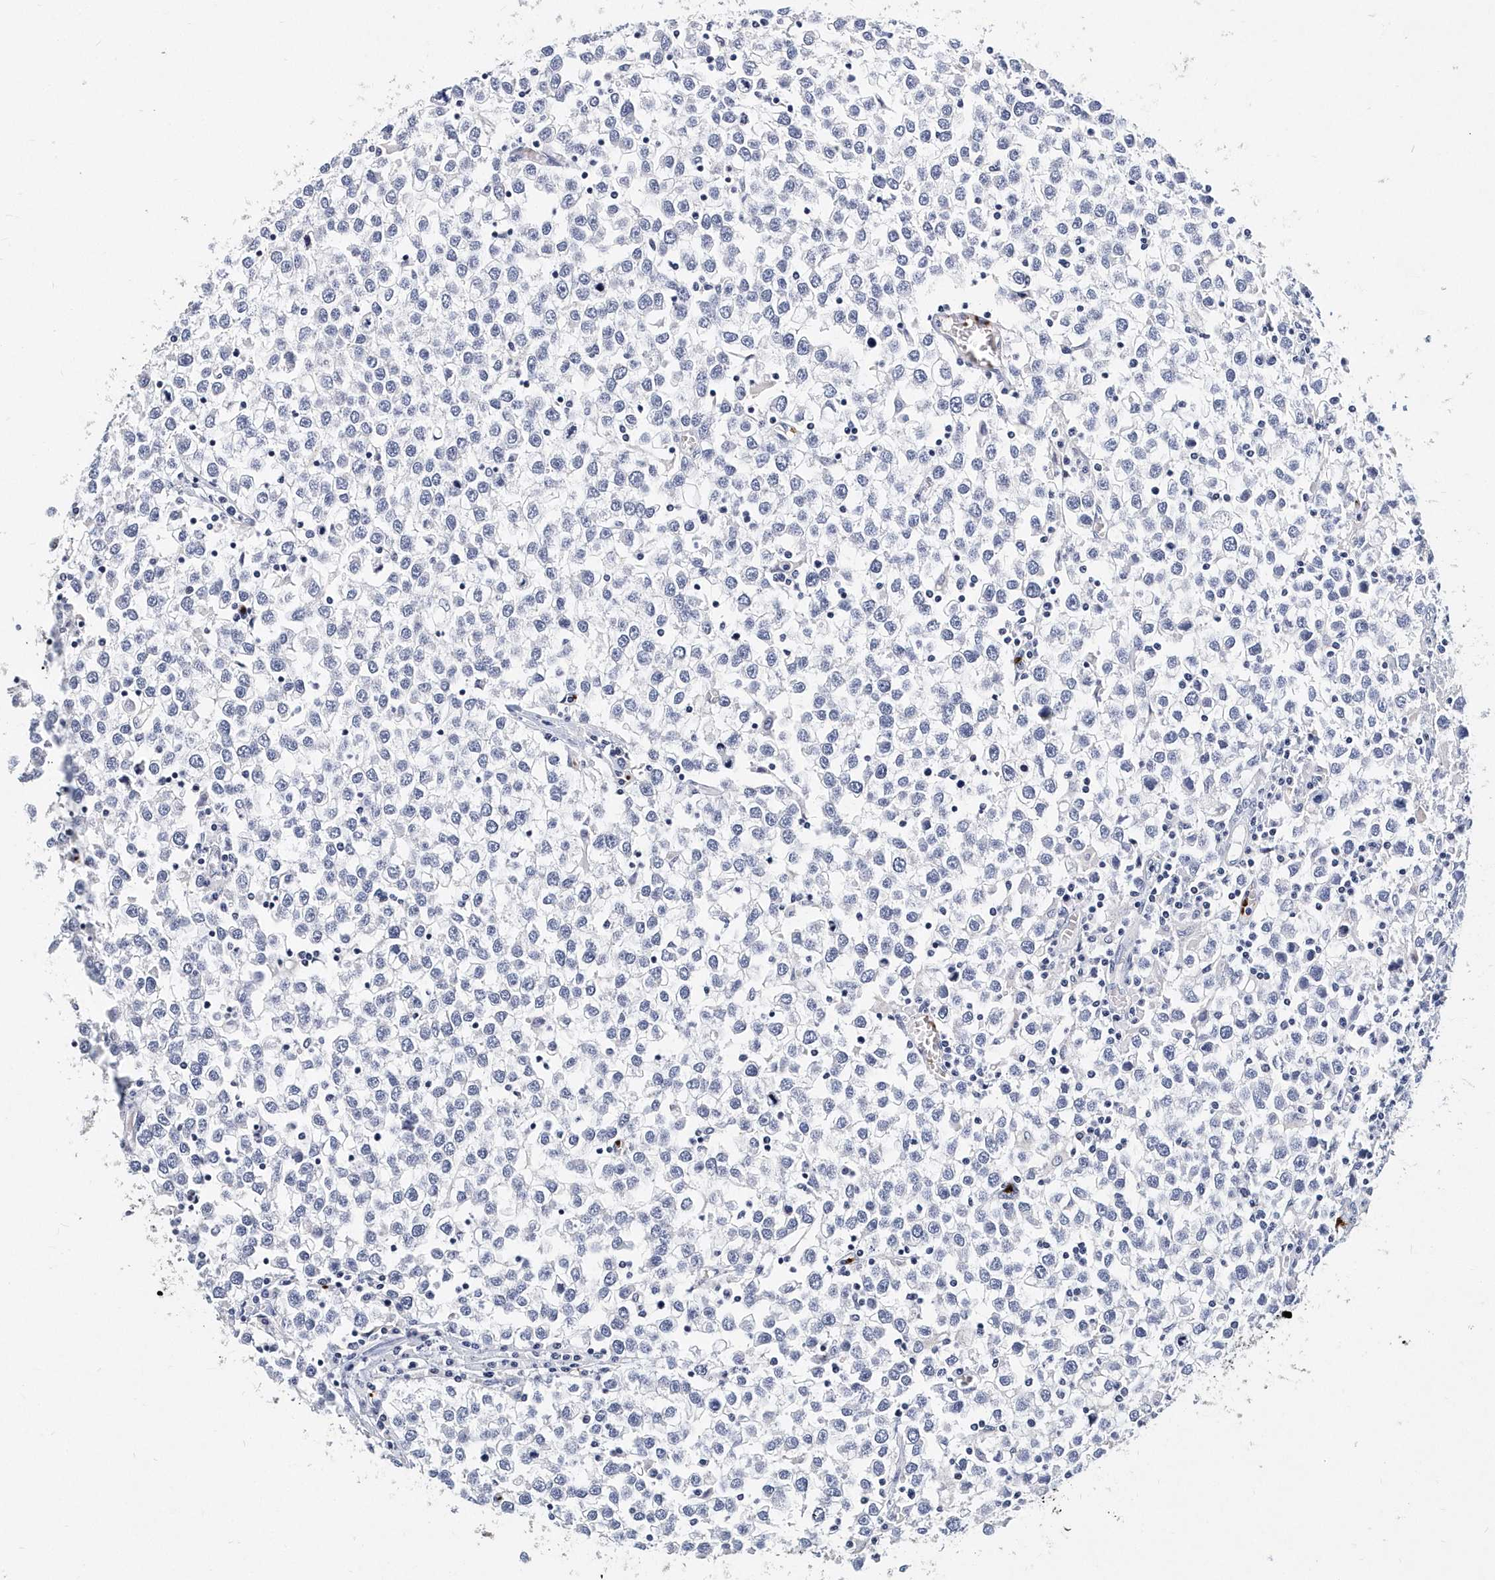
{"staining": {"intensity": "negative", "quantity": "none", "location": "none"}, "tissue": "testis cancer", "cell_type": "Tumor cells", "image_type": "cancer", "snomed": [{"axis": "morphology", "description": "Seminoma, NOS"}, {"axis": "topography", "description": "Testis"}], "caption": "An immunohistochemistry (IHC) micrograph of testis seminoma is shown. There is no staining in tumor cells of testis seminoma. Brightfield microscopy of immunohistochemistry stained with DAB (brown) and hematoxylin (blue), captured at high magnification.", "gene": "ITGA2B", "patient": {"sex": "male", "age": 65}}